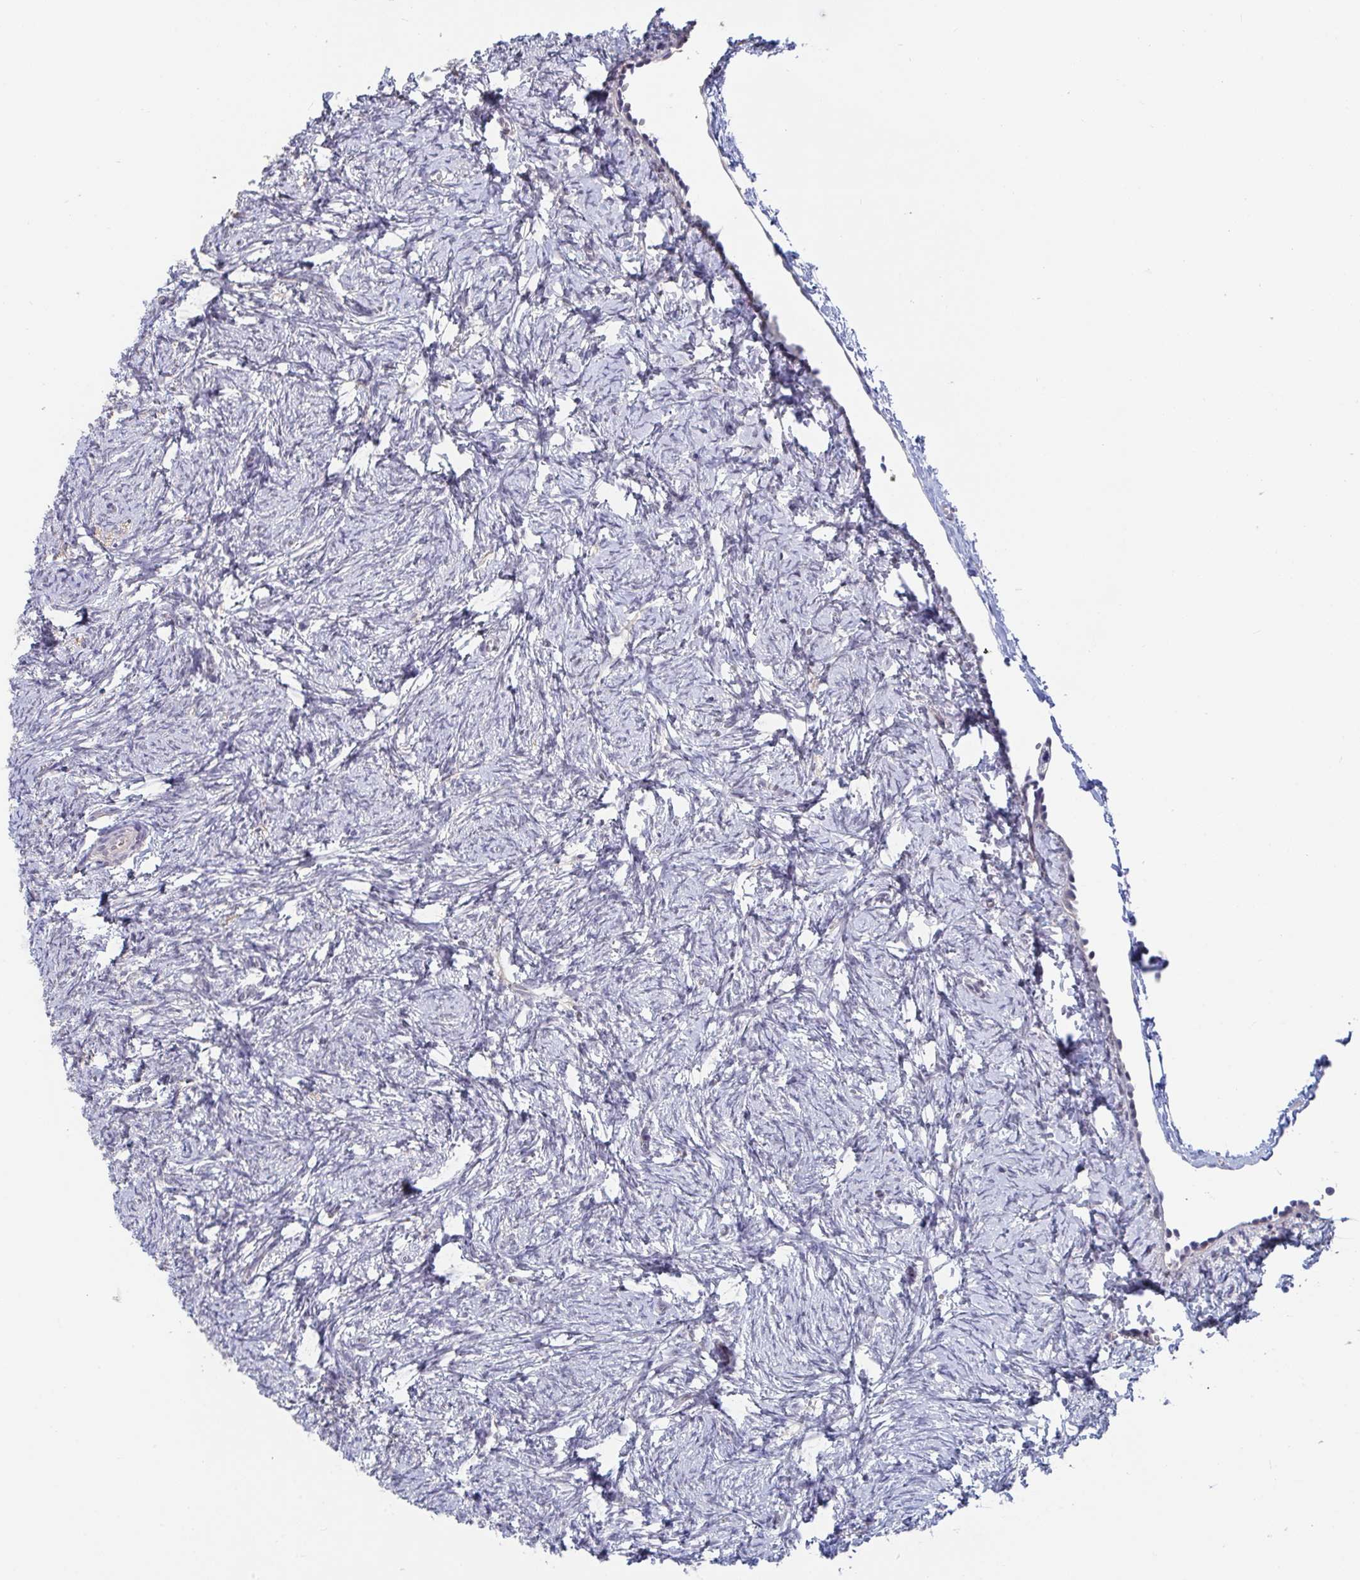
{"staining": {"intensity": "negative", "quantity": "none", "location": "none"}, "tissue": "ovary", "cell_type": "Follicle cells", "image_type": "normal", "snomed": [{"axis": "morphology", "description": "Normal tissue, NOS"}, {"axis": "topography", "description": "Ovary"}], "caption": "A photomicrograph of ovary stained for a protein reveals no brown staining in follicle cells. Brightfield microscopy of IHC stained with DAB (3,3'-diaminobenzidine) (brown) and hematoxylin (blue), captured at high magnification.", "gene": "FAM156A", "patient": {"sex": "female", "age": 41}}